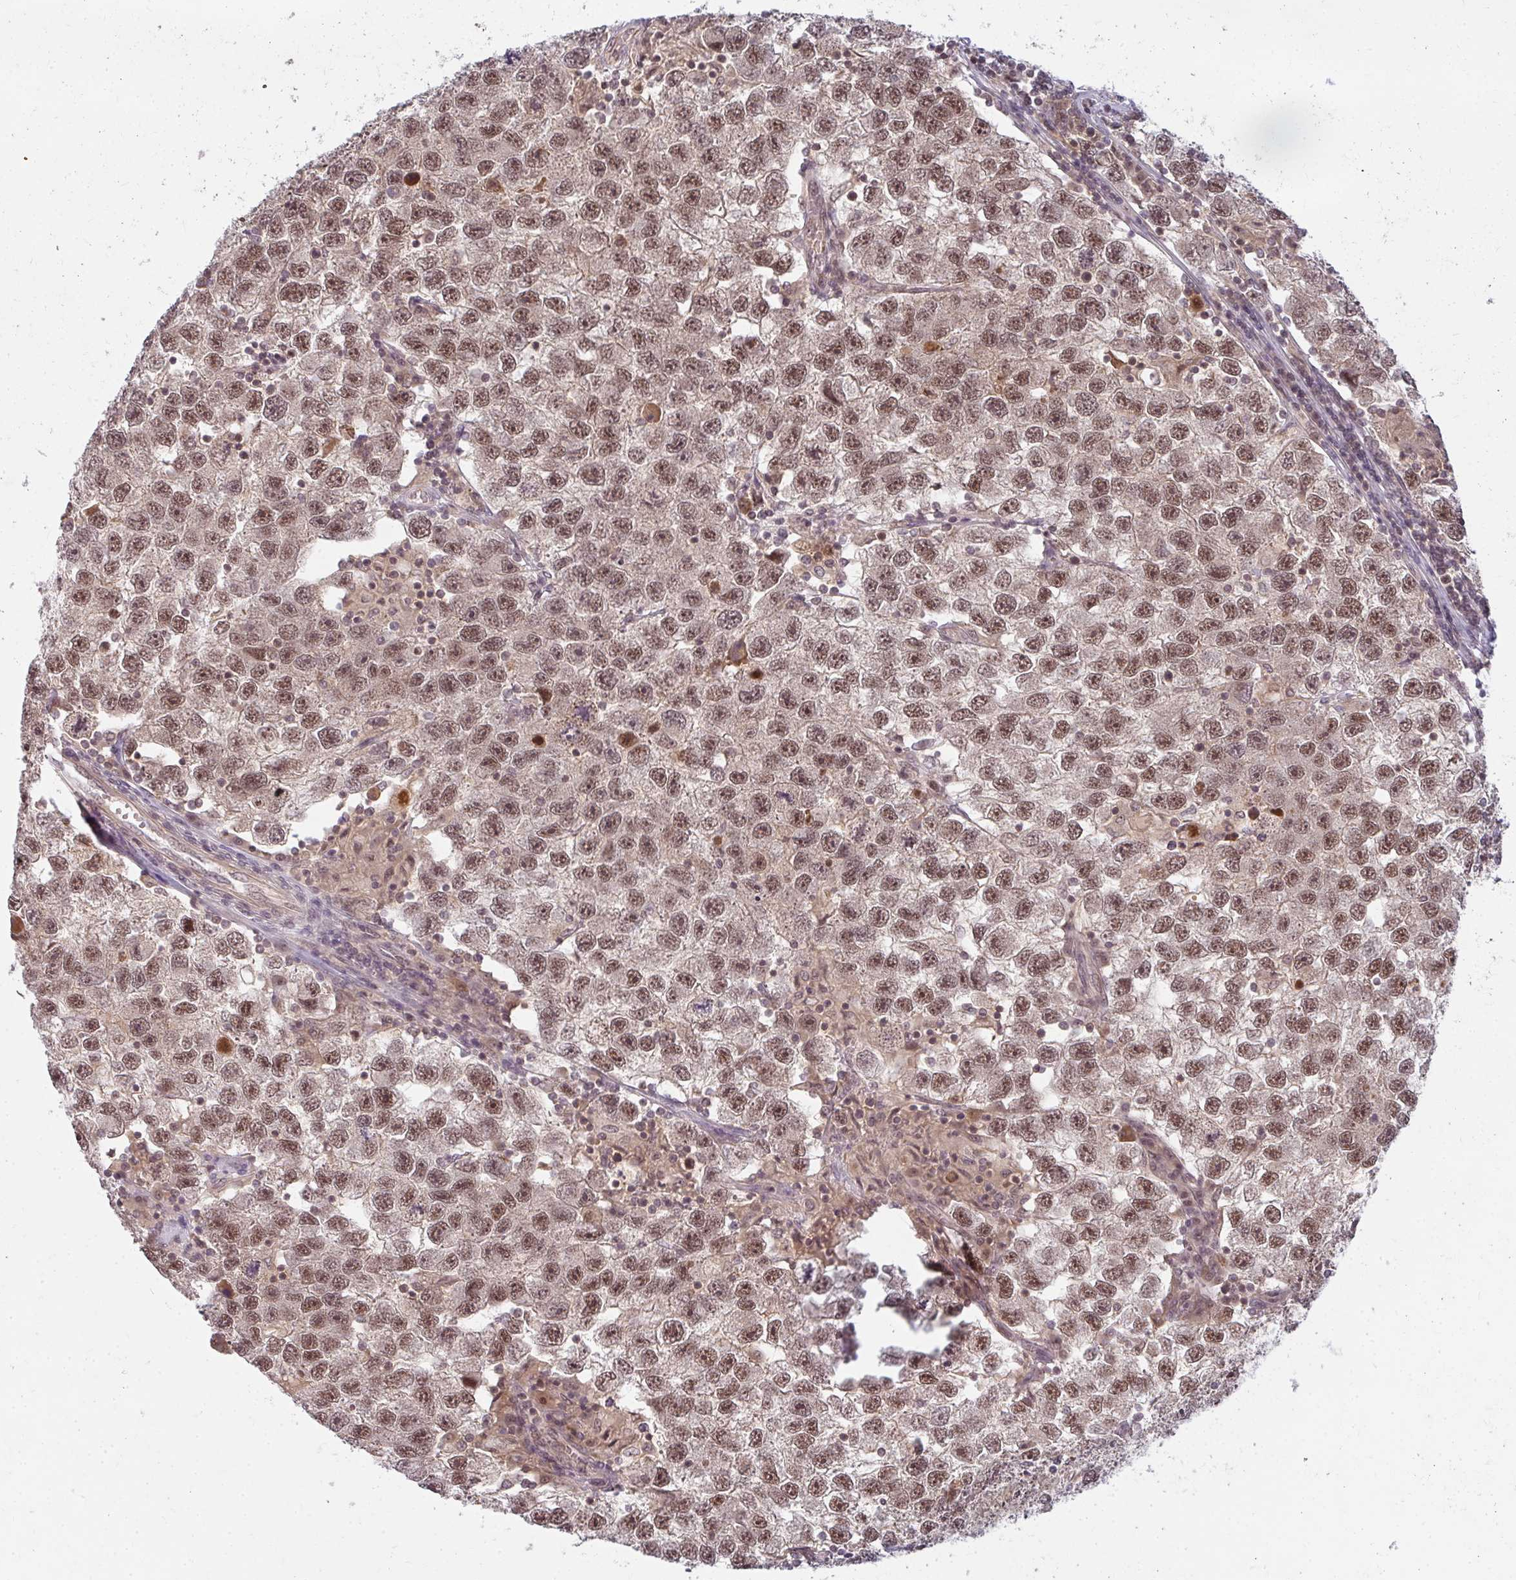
{"staining": {"intensity": "moderate", "quantity": ">75%", "location": "nuclear"}, "tissue": "testis cancer", "cell_type": "Tumor cells", "image_type": "cancer", "snomed": [{"axis": "morphology", "description": "Seminoma, NOS"}, {"axis": "topography", "description": "Testis"}], "caption": "Immunohistochemical staining of human testis cancer (seminoma) demonstrates medium levels of moderate nuclear protein staining in about >75% of tumor cells.", "gene": "GTF3C6", "patient": {"sex": "male", "age": 26}}